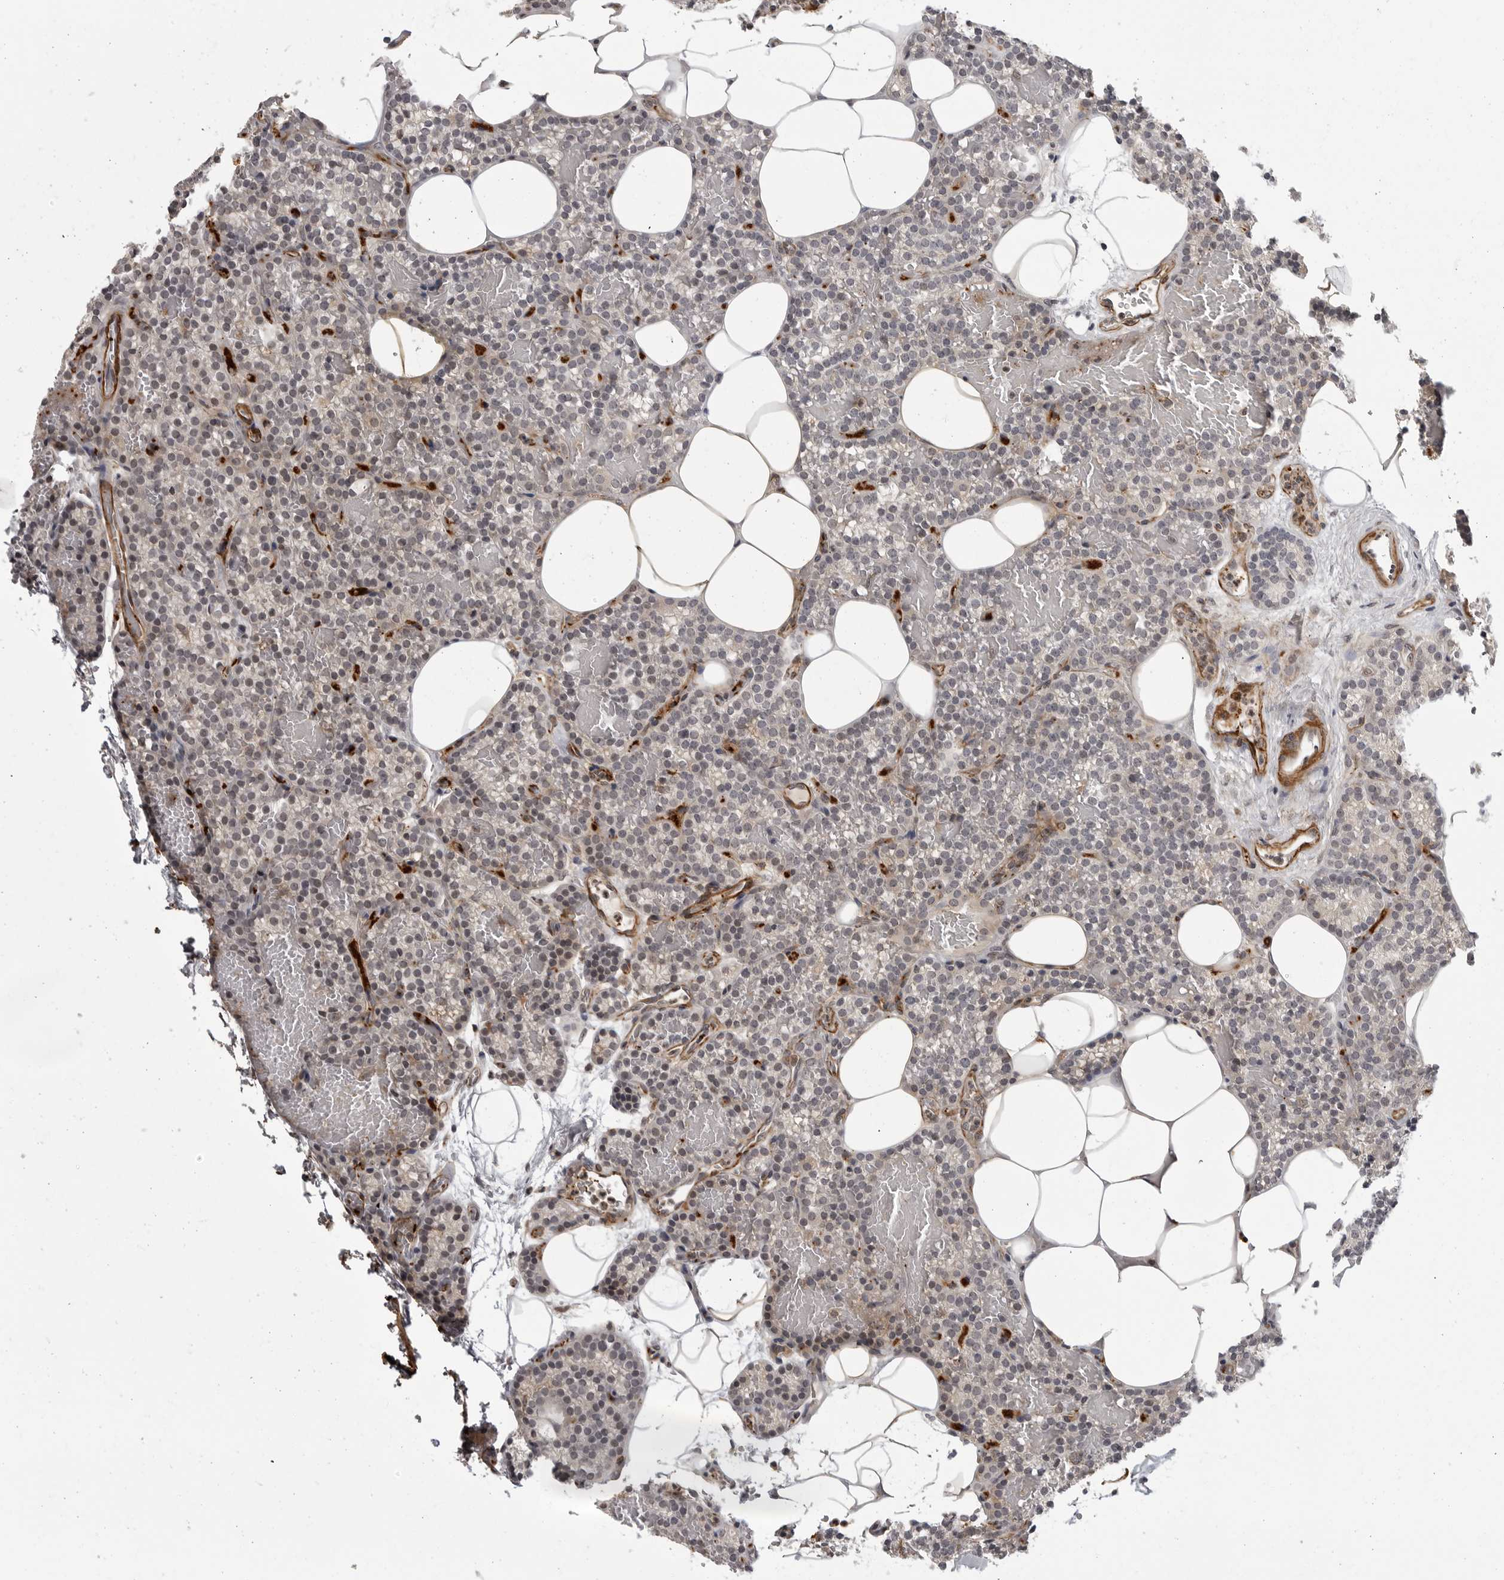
{"staining": {"intensity": "negative", "quantity": "none", "location": "none"}, "tissue": "parathyroid gland", "cell_type": "Glandular cells", "image_type": "normal", "snomed": [{"axis": "morphology", "description": "Normal tissue, NOS"}, {"axis": "topography", "description": "Parathyroid gland"}], "caption": "Protein analysis of normal parathyroid gland displays no significant staining in glandular cells.", "gene": "TUT4", "patient": {"sex": "male", "age": 58}}